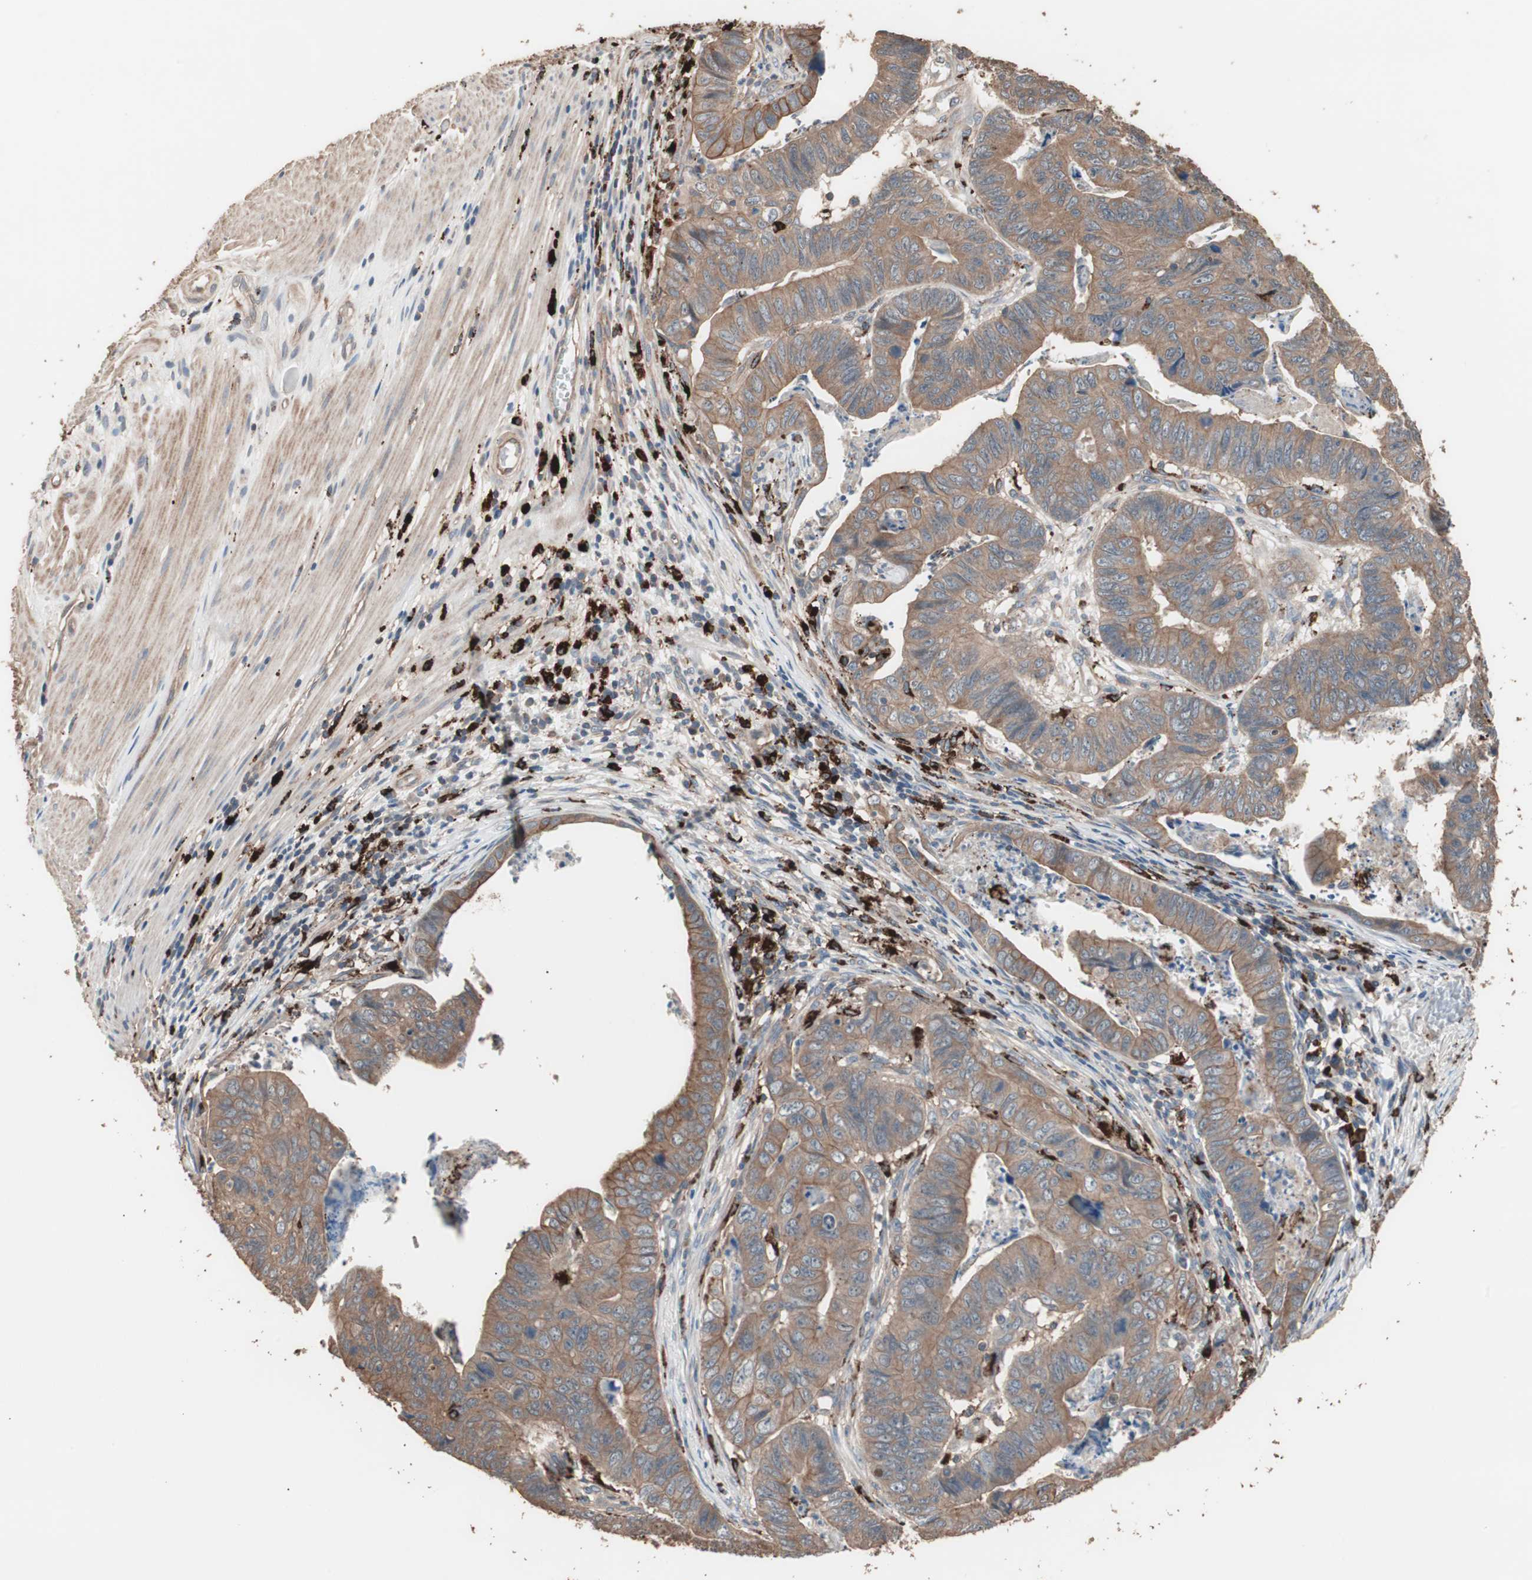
{"staining": {"intensity": "moderate", "quantity": ">75%", "location": "cytoplasmic/membranous"}, "tissue": "stomach cancer", "cell_type": "Tumor cells", "image_type": "cancer", "snomed": [{"axis": "morphology", "description": "Adenocarcinoma, NOS"}, {"axis": "topography", "description": "Stomach, lower"}], "caption": "The immunohistochemical stain highlights moderate cytoplasmic/membranous expression in tumor cells of stomach cancer tissue.", "gene": "CCT3", "patient": {"sex": "male", "age": 77}}